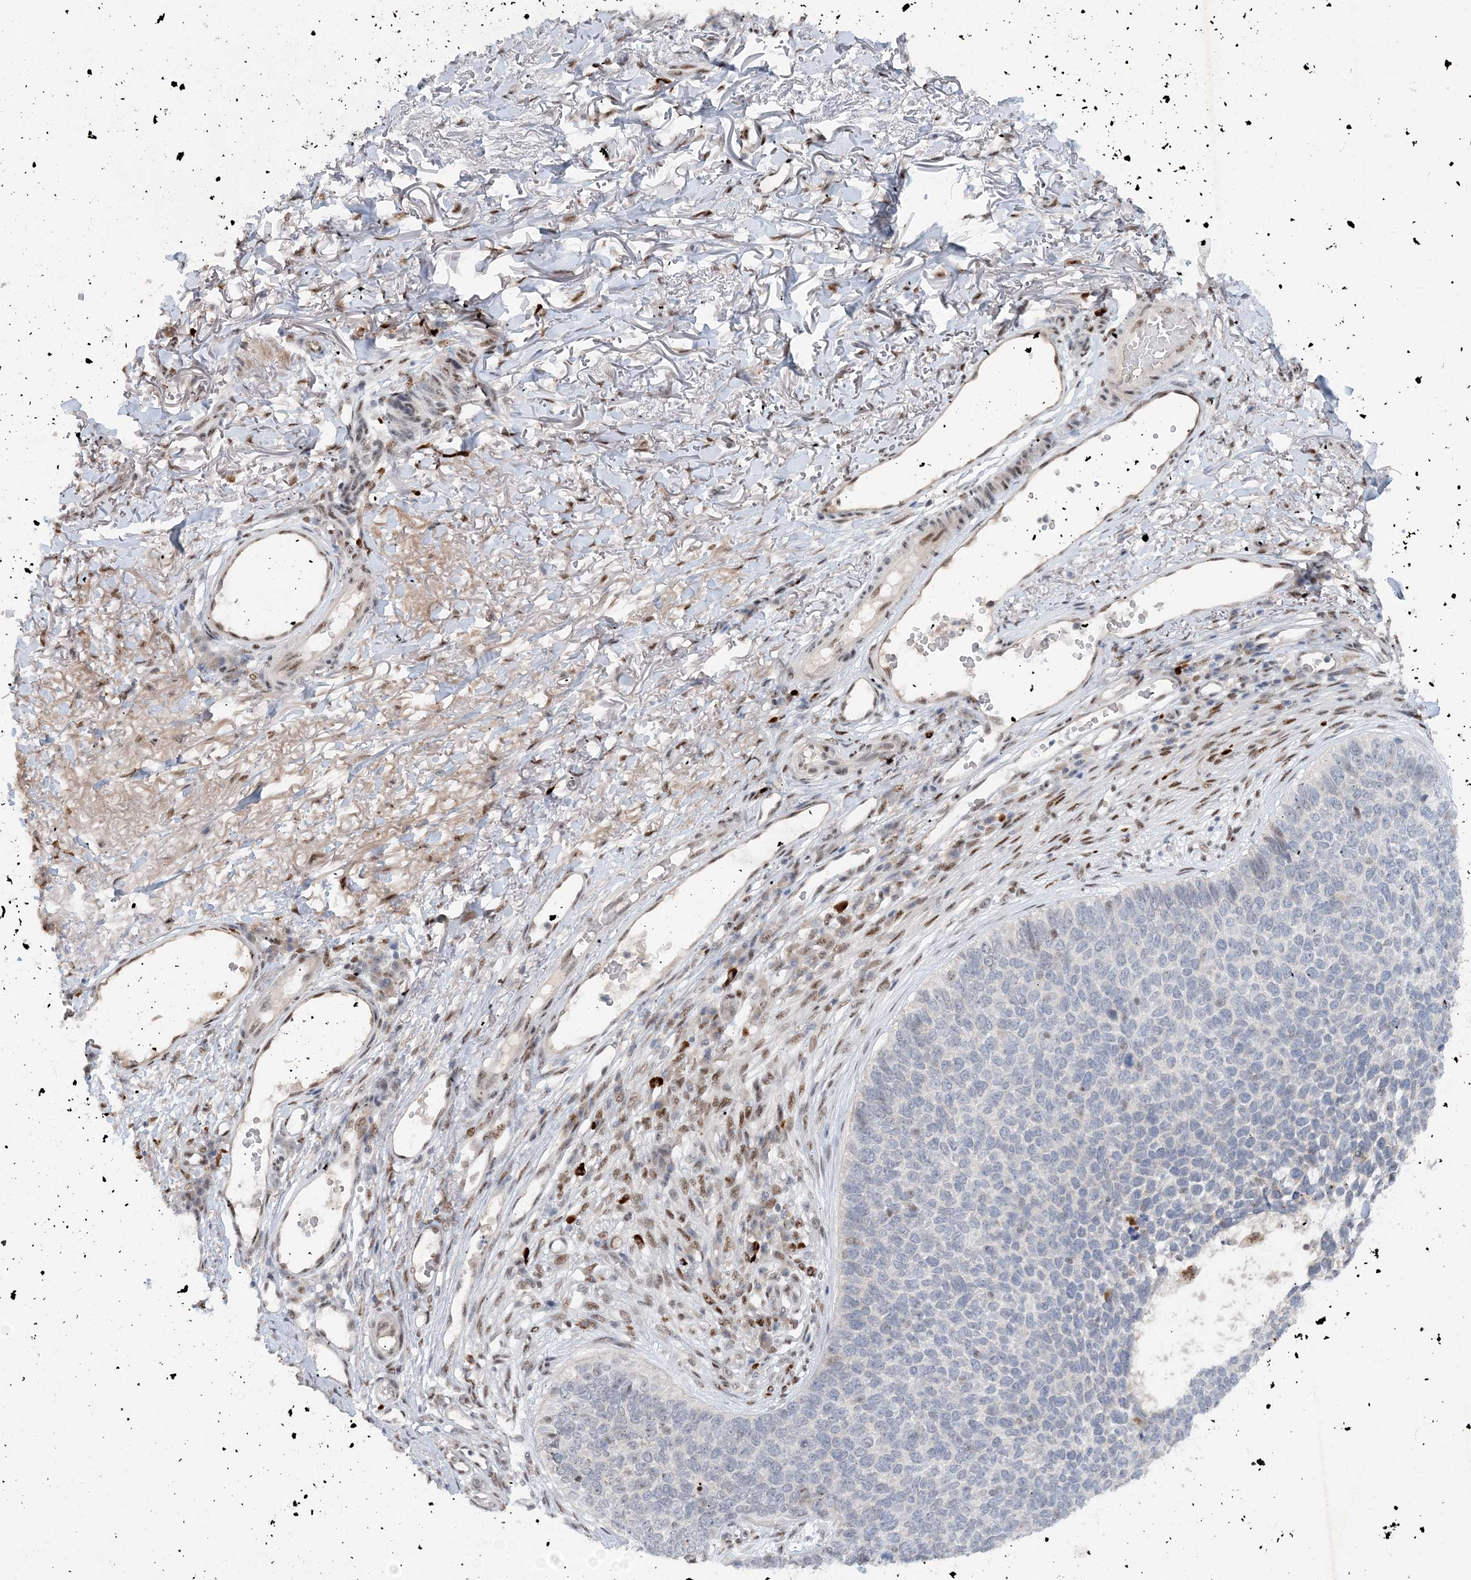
{"staining": {"intensity": "negative", "quantity": "none", "location": "none"}, "tissue": "skin cancer", "cell_type": "Tumor cells", "image_type": "cancer", "snomed": [{"axis": "morphology", "description": "Basal cell carcinoma"}, {"axis": "topography", "description": "Skin"}], "caption": "IHC of human basal cell carcinoma (skin) exhibits no positivity in tumor cells. (DAB immunohistochemistry (IHC) visualized using brightfield microscopy, high magnification).", "gene": "GIN1", "patient": {"sex": "female", "age": 84}}